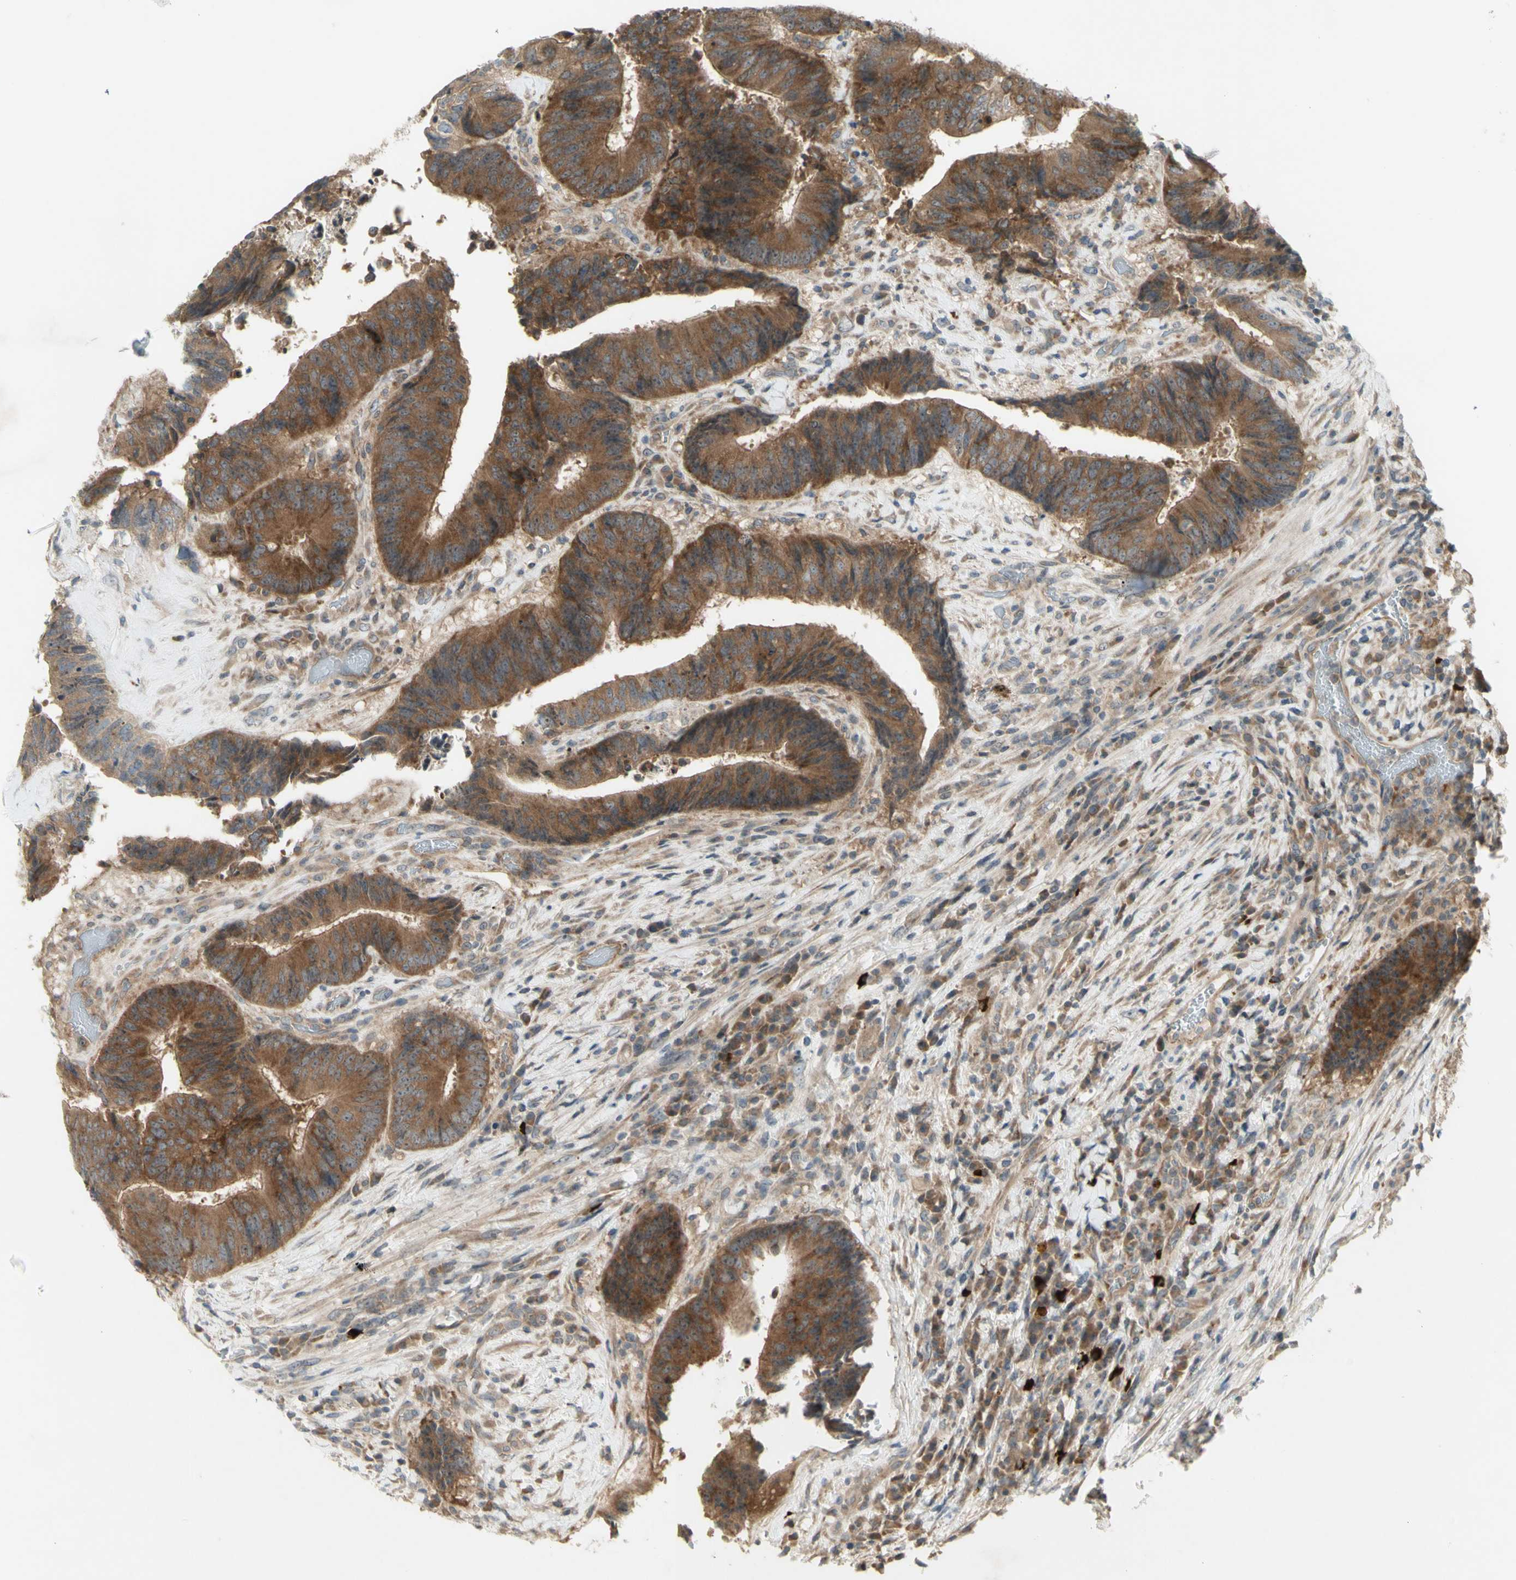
{"staining": {"intensity": "moderate", "quantity": ">75%", "location": "cytoplasmic/membranous"}, "tissue": "colorectal cancer", "cell_type": "Tumor cells", "image_type": "cancer", "snomed": [{"axis": "morphology", "description": "Adenocarcinoma, NOS"}, {"axis": "topography", "description": "Rectum"}], "caption": "Immunohistochemistry (IHC) photomicrograph of colorectal cancer (adenocarcinoma) stained for a protein (brown), which demonstrates medium levels of moderate cytoplasmic/membranous expression in about >75% of tumor cells.", "gene": "ETF1", "patient": {"sex": "male", "age": 72}}